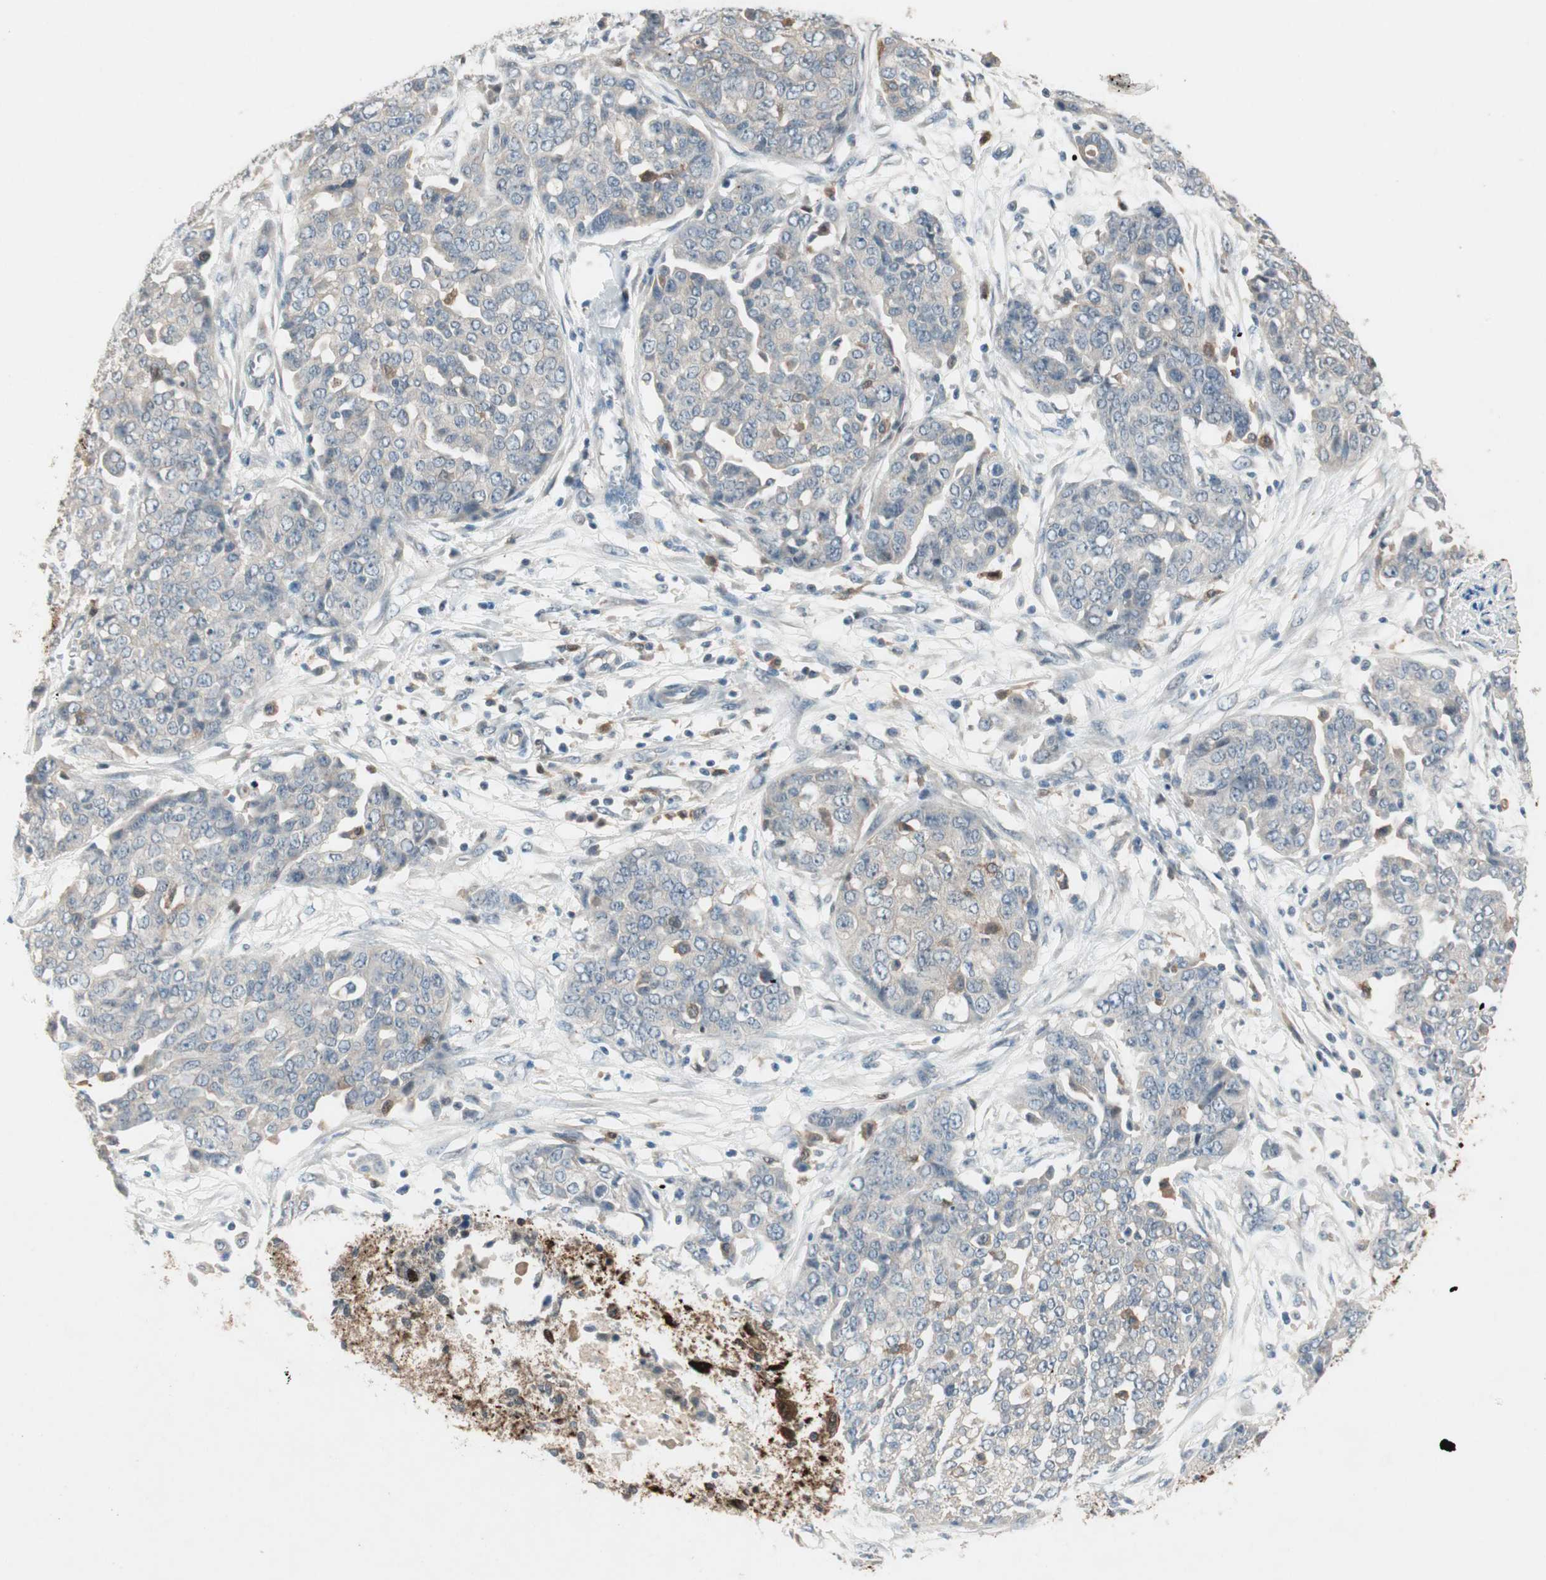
{"staining": {"intensity": "weak", "quantity": "<25%", "location": "cytoplasmic/membranous"}, "tissue": "ovarian cancer", "cell_type": "Tumor cells", "image_type": "cancer", "snomed": [{"axis": "morphology", "description": "Cystadenocarcinoma, serous, NOS"}, {"axis": "topography", "description": "Soft tissue"}, {"axis": "topography", "description": "Ovary"}], "caption": "High magnification brightfield microscopy of ovarian serous cystadenocarcinoma stained with DAB (brown) and counterstained with hematoxylin (blue): tumor cells show no significant positivity.", "gene": "RTL6", "patient": {"sex": "female", "age": 57}}